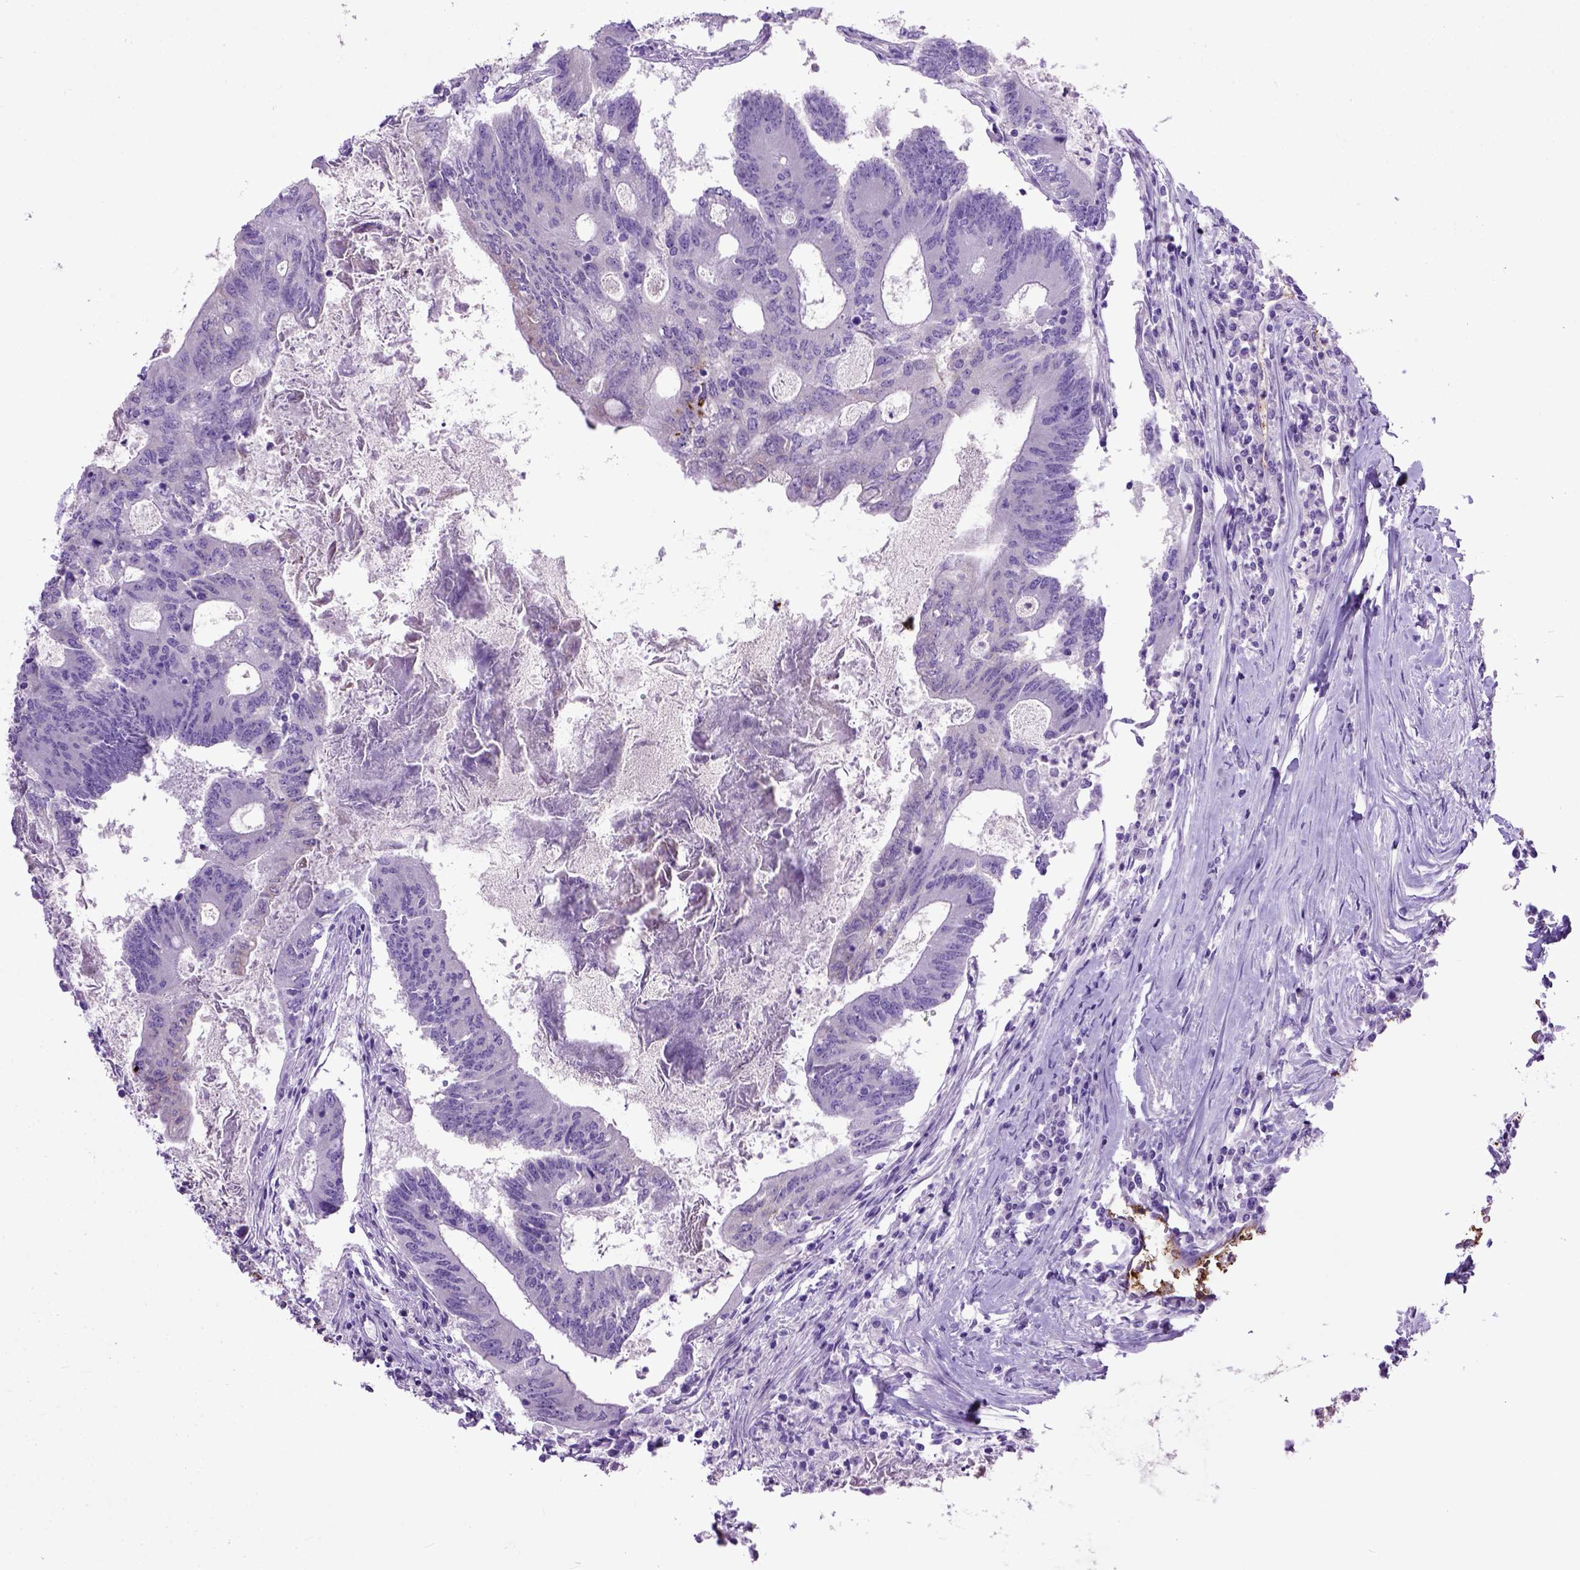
{"staining": {"intensity": "negative", "quantity": "none", "location": "none"}, "tissue": "colorectal cancer", "cell_type": "Tumor cells", "image_type": "cancer", "snomed": [{"axis": "morphology", "description": "Adenocarcinoma, NOS"}, {"axis": "topography", "description": "Colon"}], "caption": "An IHC photomicrograph of colorectal adenocarcinoma is shown. There is no staining in tumor cells of colorectal adenocarcinoma.", "gene": "ADAMTS8", "patient": {"sex": "female", "age": 70}}